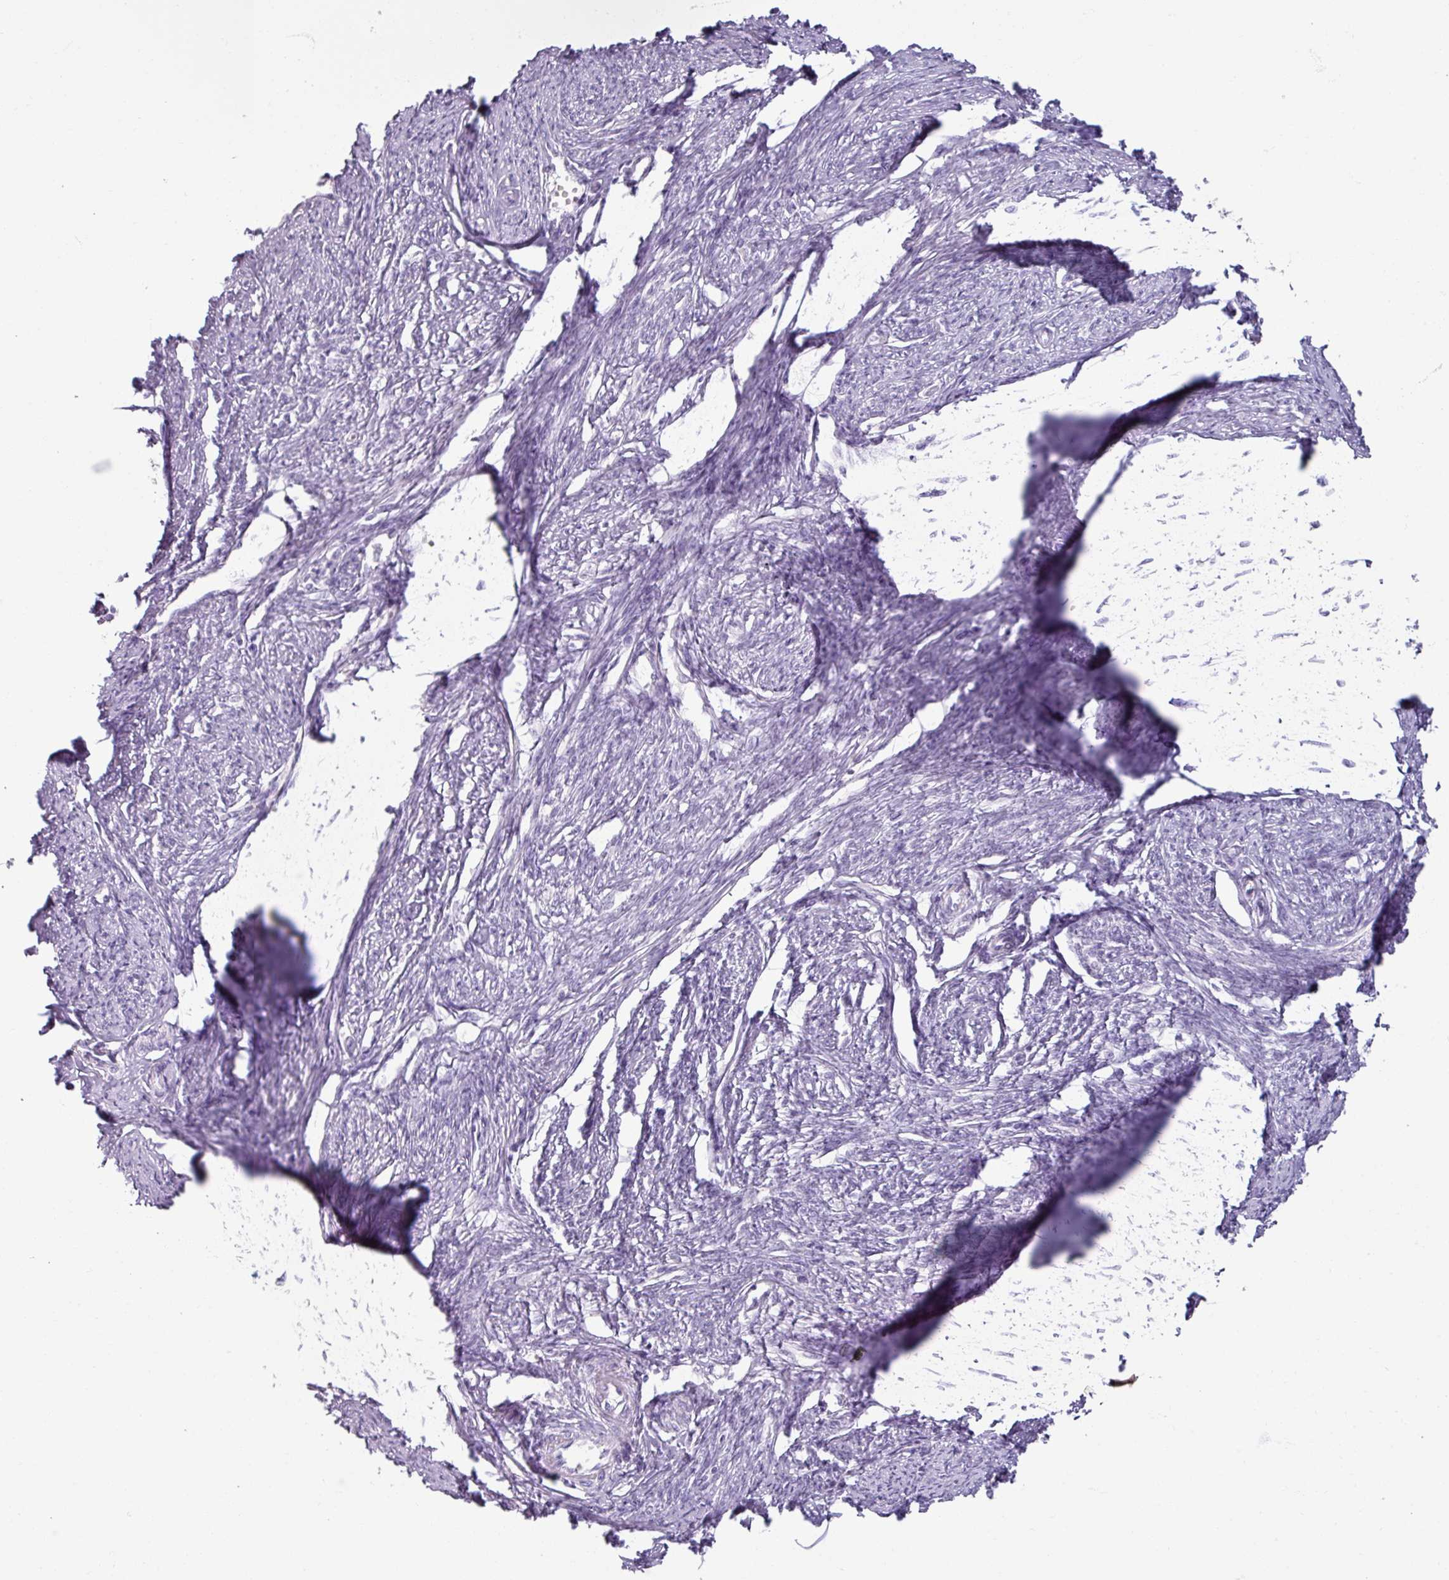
{"staining": {"intensity": "negative", "quantity": "none", "location": "none"}, "tissue": "smooth muscle", "cell_type": "Smooth muscle cells", "image_type": "normal", "snomed": [{"axis": "morphology", "description": "Normal tissue, NOS"}, {"axis": "topography", "description": "Smooth muscle"}, {"axis": "topography", "description": "Uterus"}], "caption": "Immunohistochemistry (IHC) of normal smooth muscle demonstrates no positivity in smooth muscle cells.", "gene": "SLC27A5", "patient": {"sex": "female", "age": 59}}